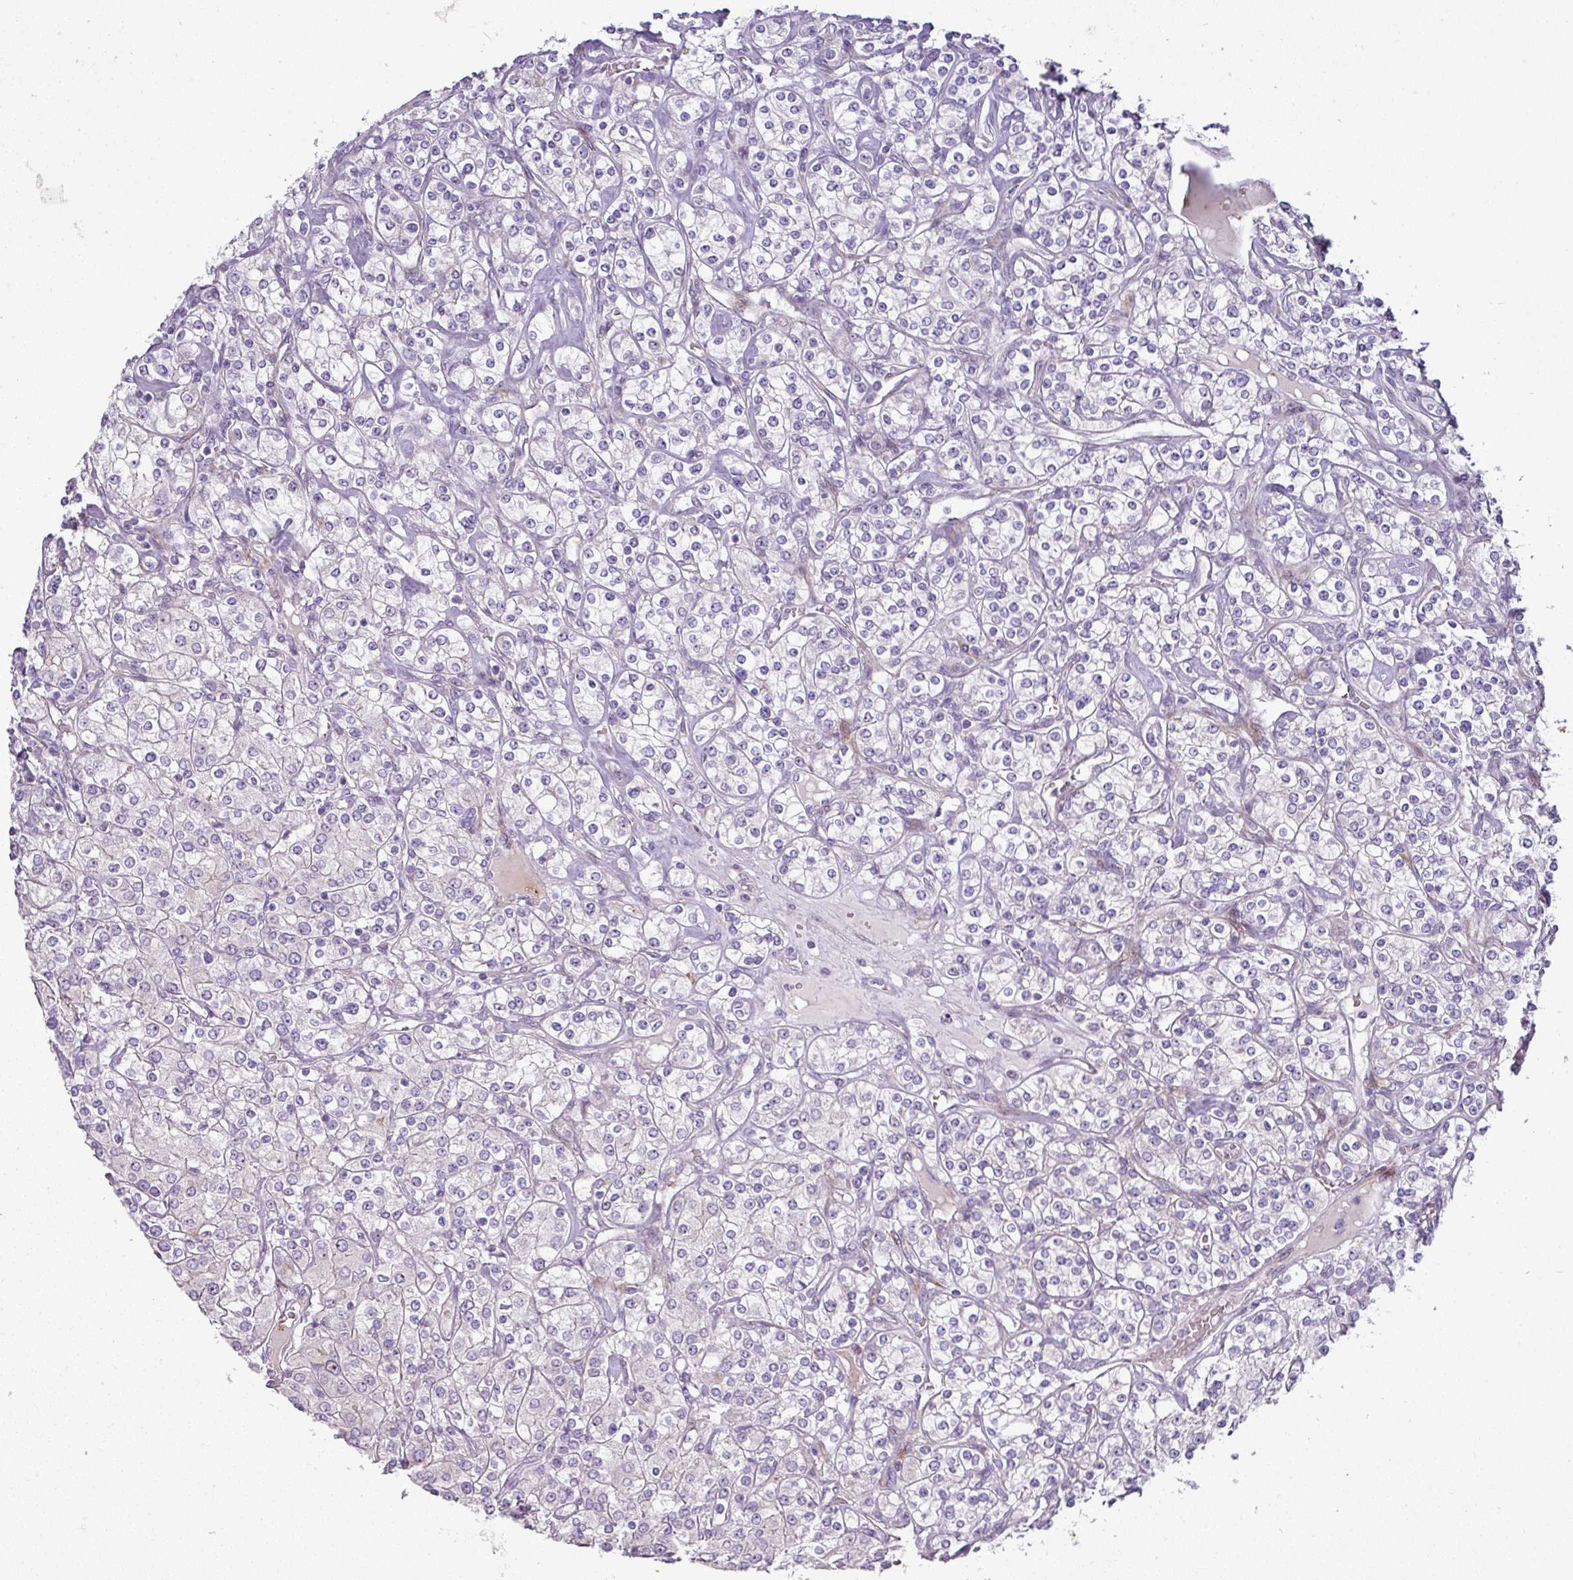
{"staining": {"intensity": "negative", "quantity": "none", "location": "none"}, "tissue": "renal cancer", "cell_type": "Tumor cells", "image_type": "cancer", "snomed": [{"axis": "morphology", "description": "Adenocarcinoma, NOS"}, {"axis": "topography", "description": "Kidney"}], "caption": "Tumor cells show no significant protein positivity in renal adenocarcinoma.", "gene": "ATP6V1F", "patient": {"sex": "male", "age": 77}}